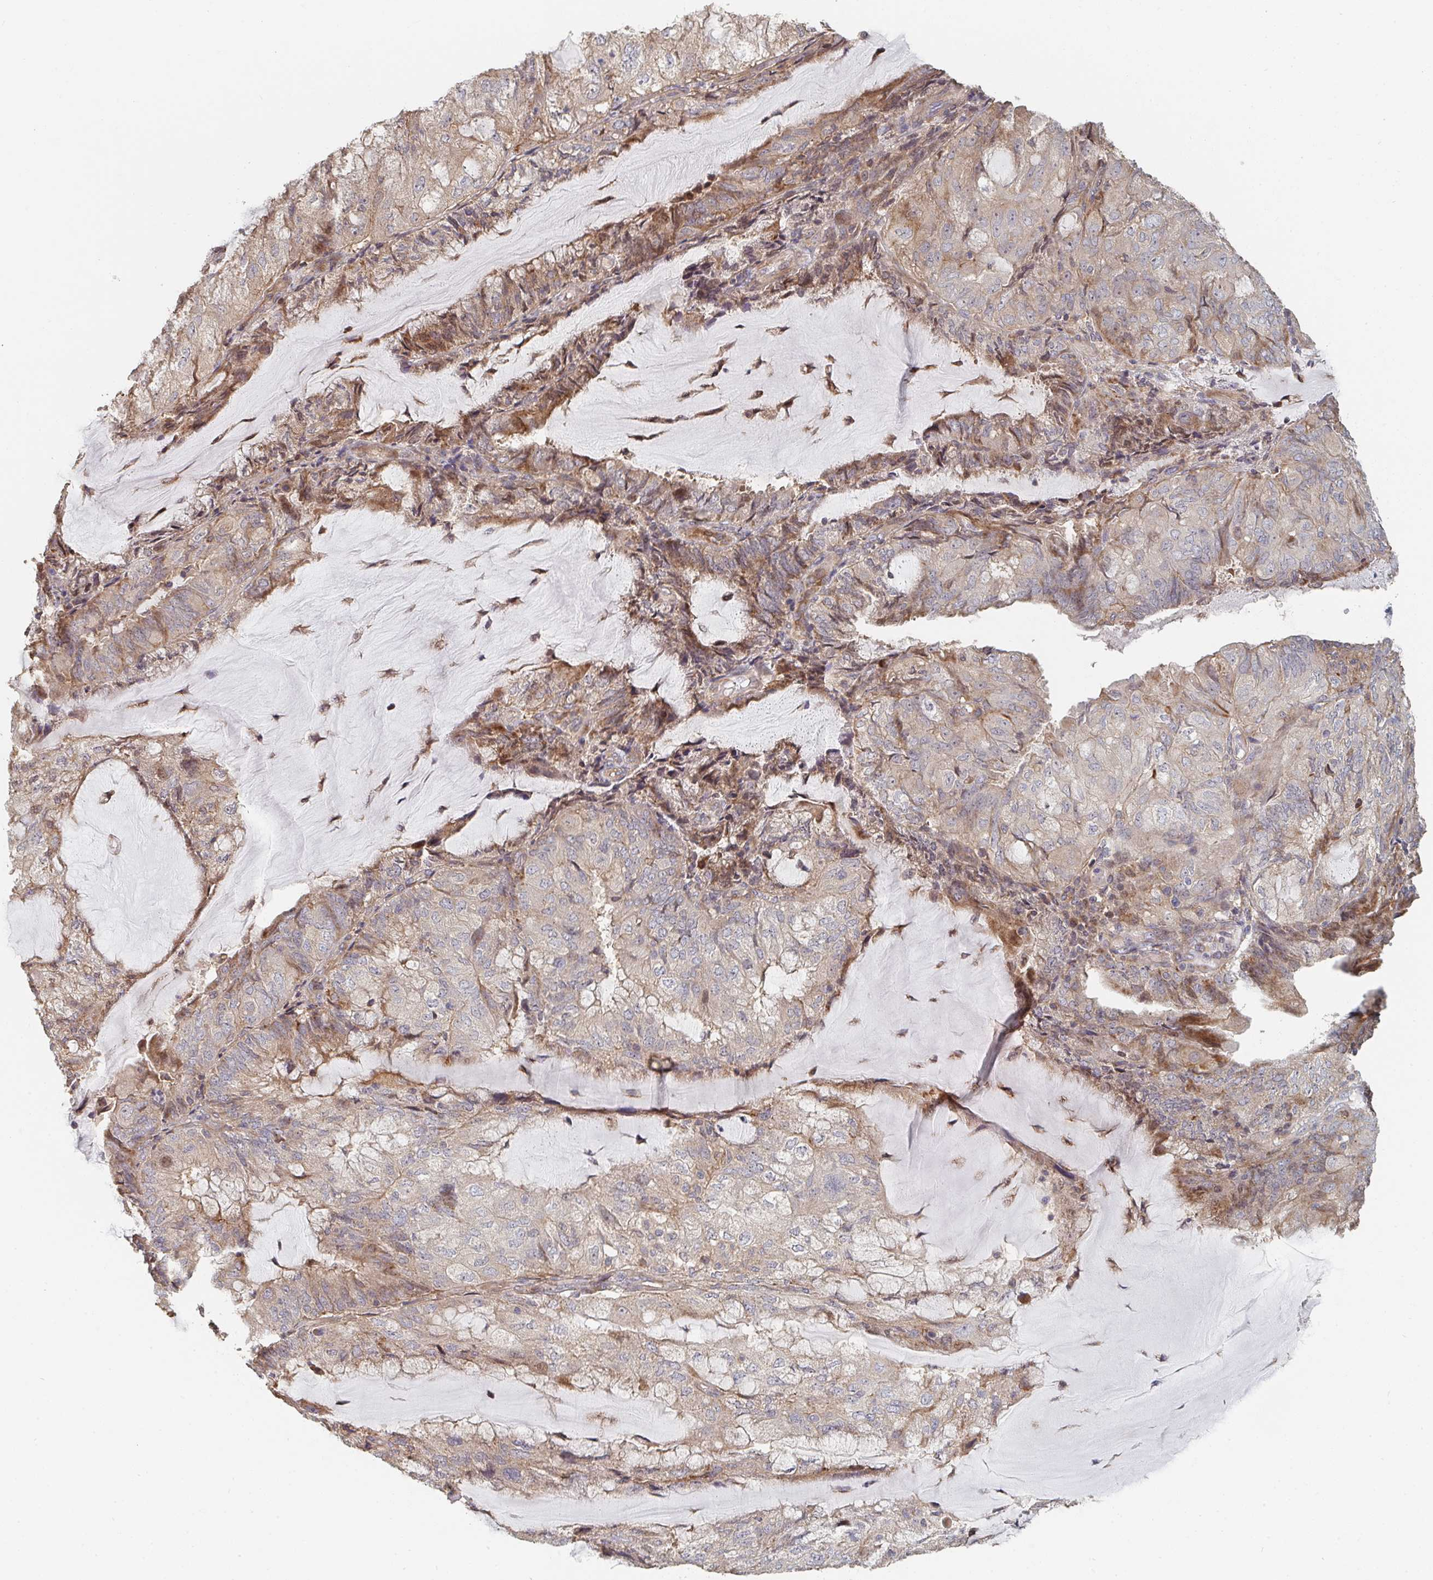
{"staining": {"intensity": "moderate", "quantity": "<25%", "location": "cytoplasmic/membranous"}, "tissue": "endometrial cancer", "cell_type": "Tumor cells", "image_type": "cancer", "snomed": [{"axis": "morphology", "description": "Adenocarcinoma, NOS"}, {"axis": "topography", "description": "Endometrium"}], "caption": "A high-resolution image shows immunohistochemistry staining of adenocarcinoma (endometrial), which demonstrates moderate cytoplasmic/membranous staining in approximately <25% of tumor cells. (brown staining indicates protein expression, while blue staining denotes nuclei).", "gene": "PTEN", "patient": {"sex": "female", "age": 81}}